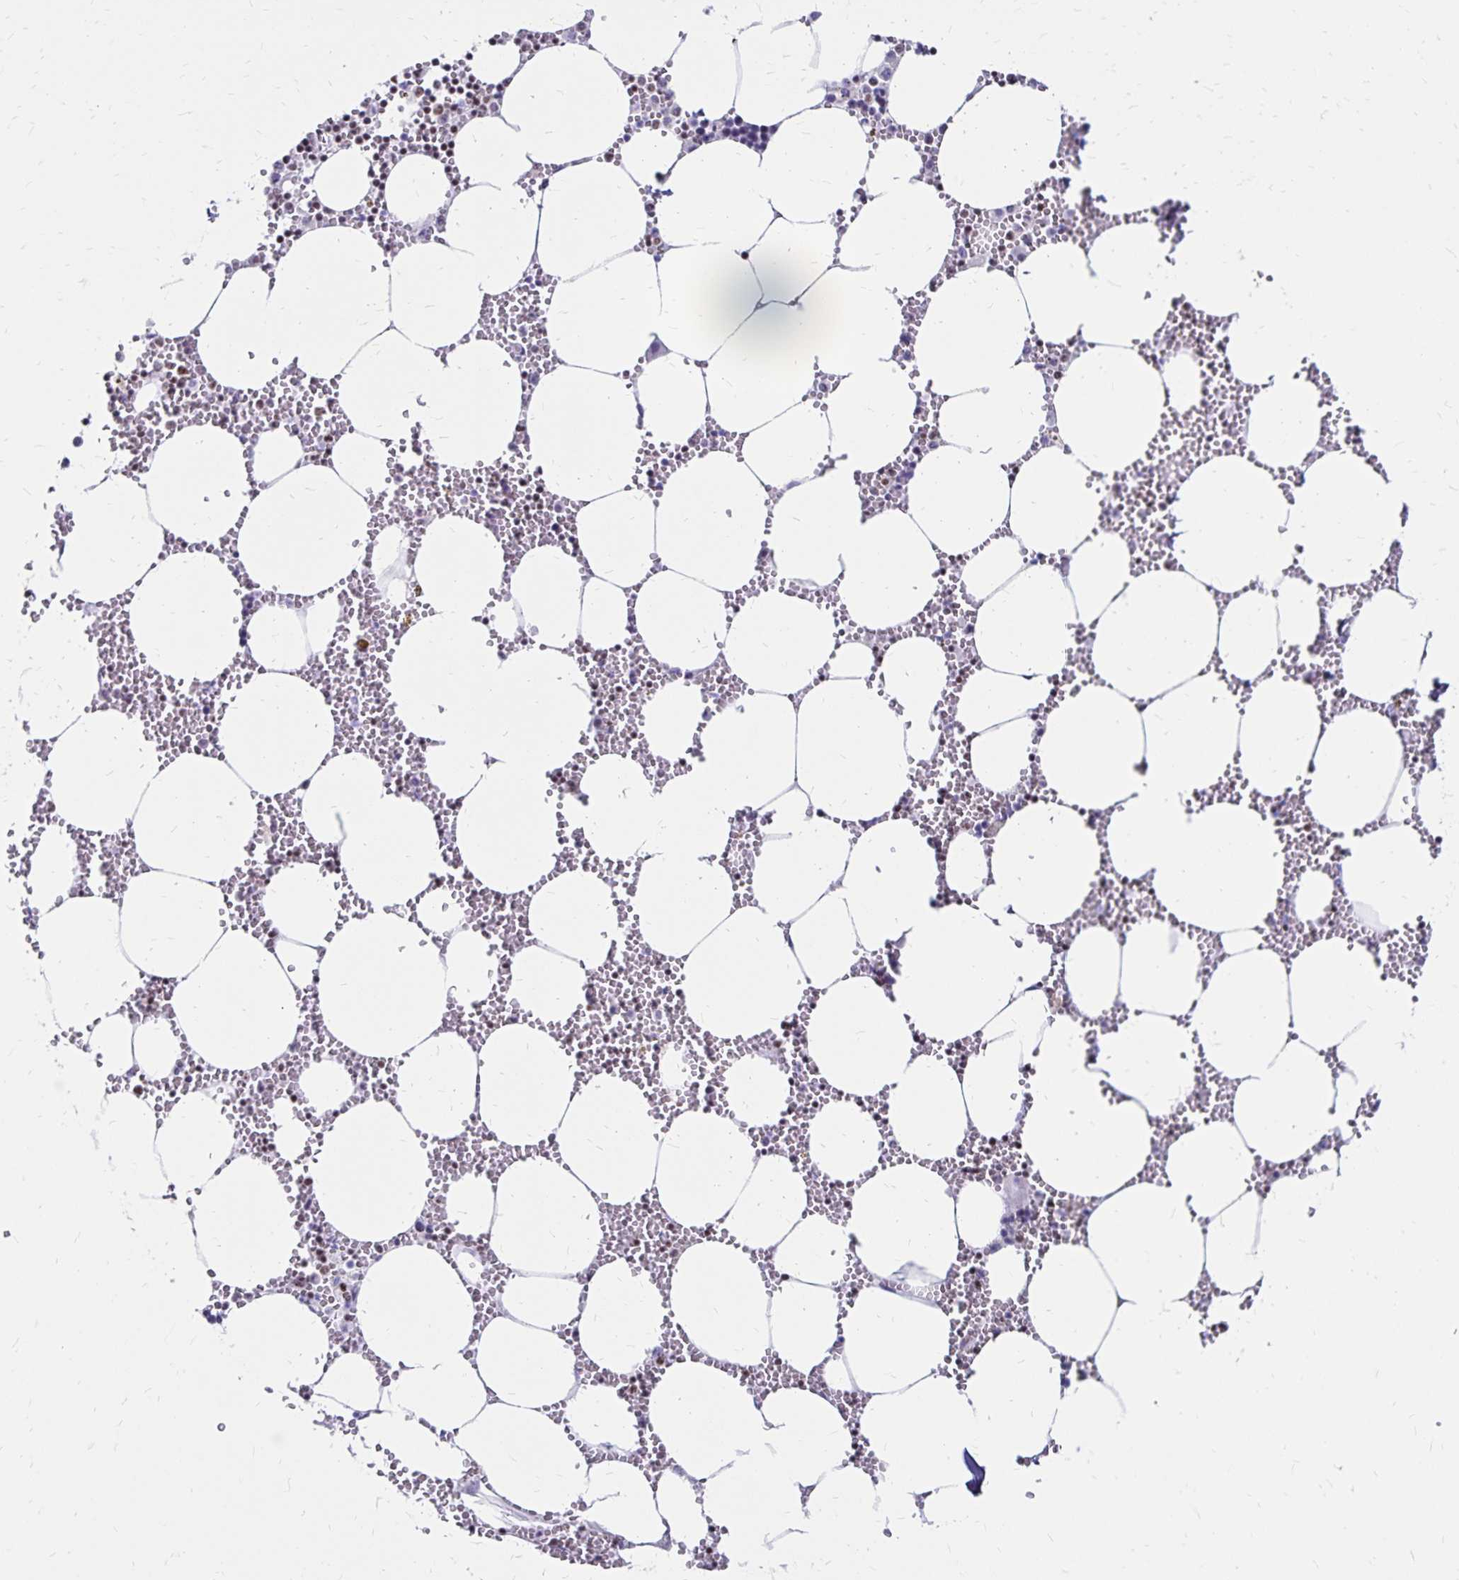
{"staining": {"intensity": "moderate", "quantity": "25%-75%", "location": "nuclear"}, "tissue": "bone marrow", "cell_type": "Hematopoietic cells", "image_type": "normal", "snomed": [{"axis": "morphology", "description": "Normal tissue, NOS"}, {"axis": "topography", "description": "Bone marrow"}], "caption": "Immunohistochemical staining of unremarkable bone marrow shows moderate nuclear protein positivity in about 25%-75% of hematopoietic cells.", "gene": "IKZF1", "patient": {"sex": "male", "age": 54}}